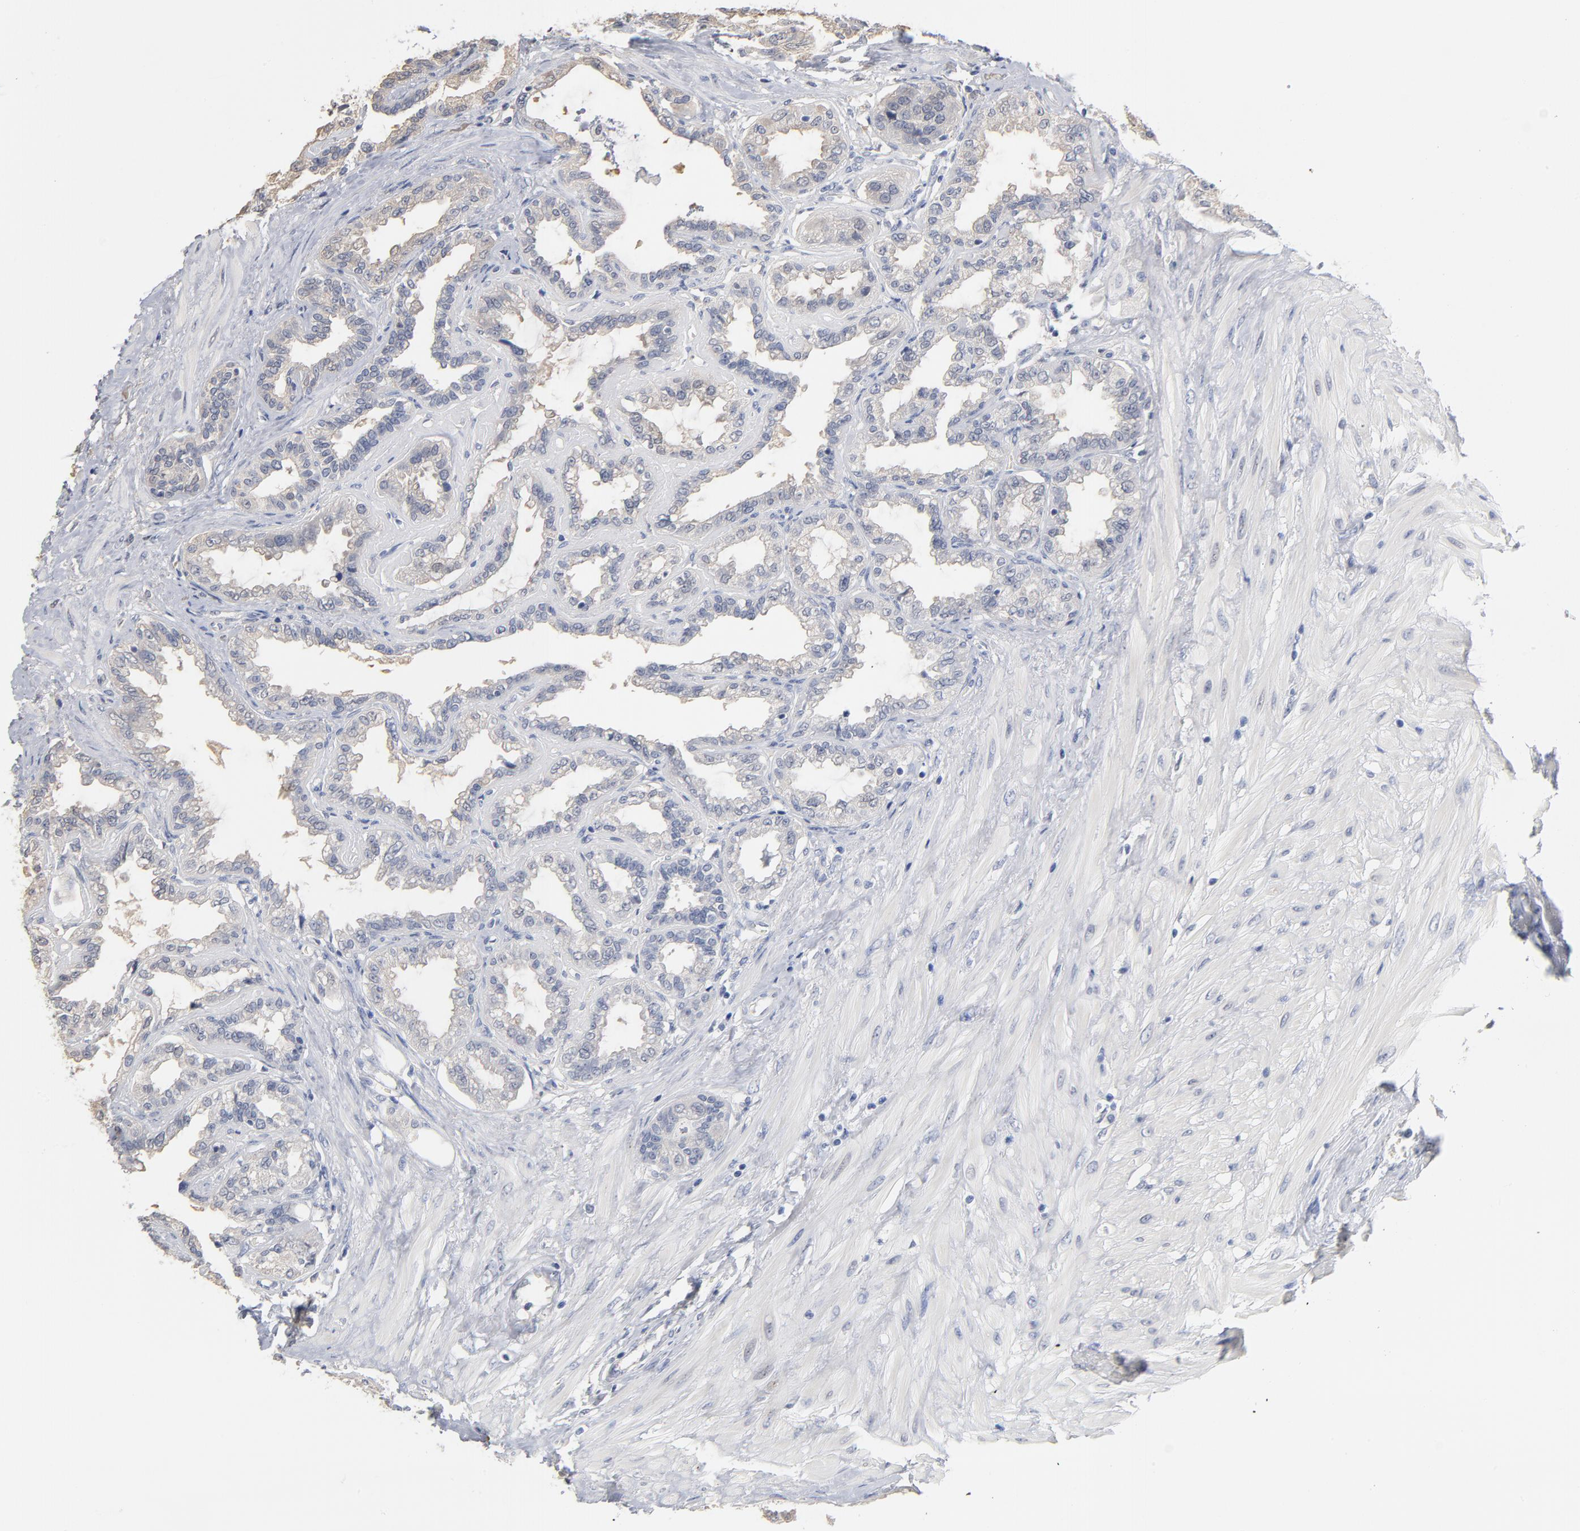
{"staining": {"intensity": "weak", "quantity": "25%-75%", "location": "cytoplasmic/membranous"}, "tissue": "seminal vesicle", "cell_type": "Glandular cells", "image_type": "normal", "snomed": [{"axis": "morphology", "description": "Normal tissue, NOS"}, {"axis": "morphology", "description": "Inflammation, NOS"}, {"axis": "topography", "description": "Urinary bladder"}, {"axis": "topography", "description": "Prostate"}, {"axis": "topography", "description": "Seminal veicle"}], "caption": "Glandular cells show weak cytoplasmic/membranous positivity in approximately 25%-75% of cells in benign seminal vesicle. (DAB = brown stain, brightfield microscopy at high magnification).", "gene": "DNAL4", "patient": {"sex": "male", "age": 82}}